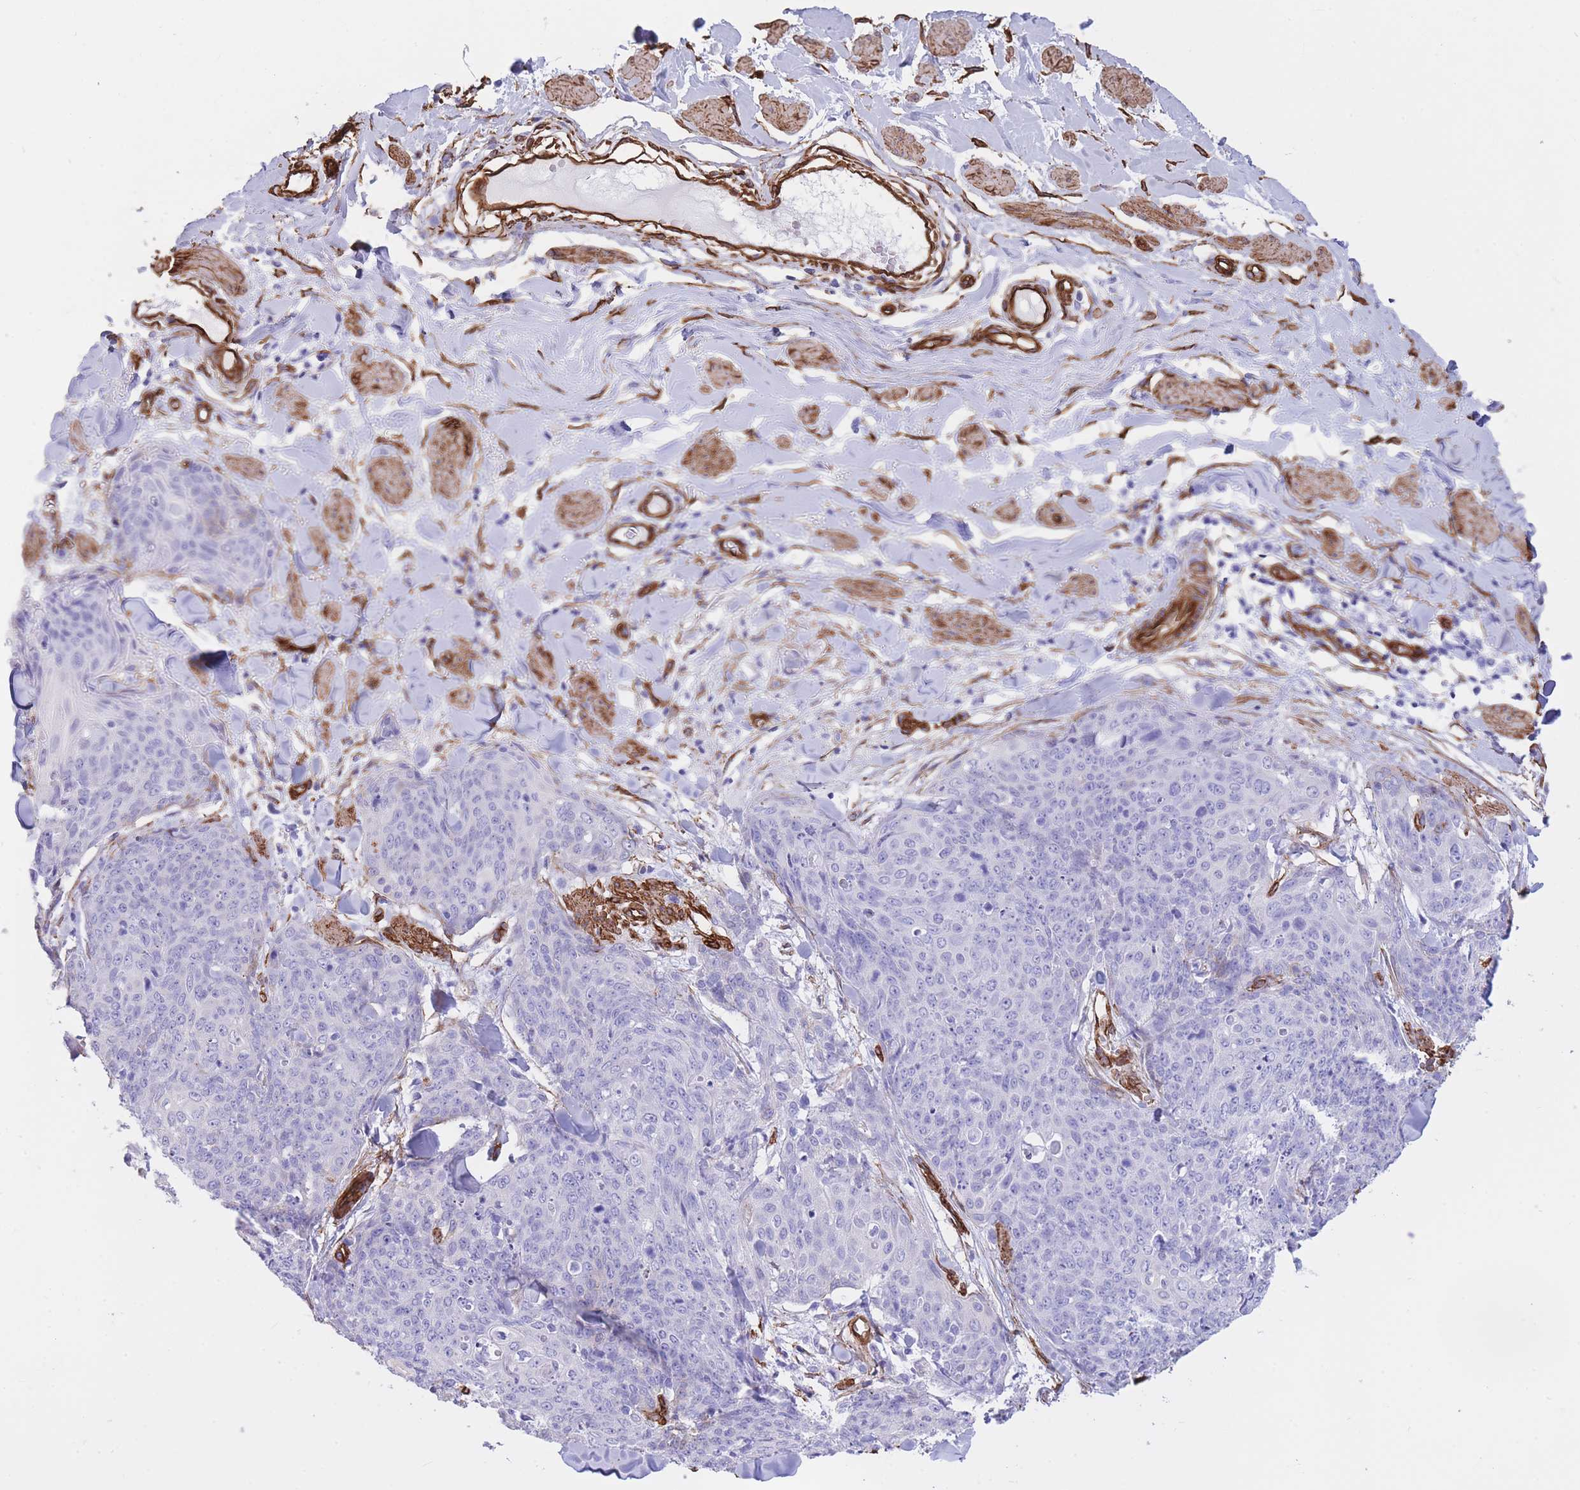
{"staining": {"intensity": "negative", "quantity": "none", "location": "none"}, "tissue": "skin cancer", "cell_type": "Tumor cells", "image_type": "cancer", "snomed": [{"axis": "morphology", "description": "Squamous cell carcinoma, NOS"}, {"axis": "topography", "description": "Skin"}, {"axis": "topography", "description": "Vulva"}], "caption": "There is no significant staining in tumor cells of skin cancer. (Stains: DAB immunohistochemistry with hematoxylin counter stain, Microscopy: brightfield microscopy at high magnification).", "gene": "CAVIN1", "patient": {"sex": "female", "age": 85}}